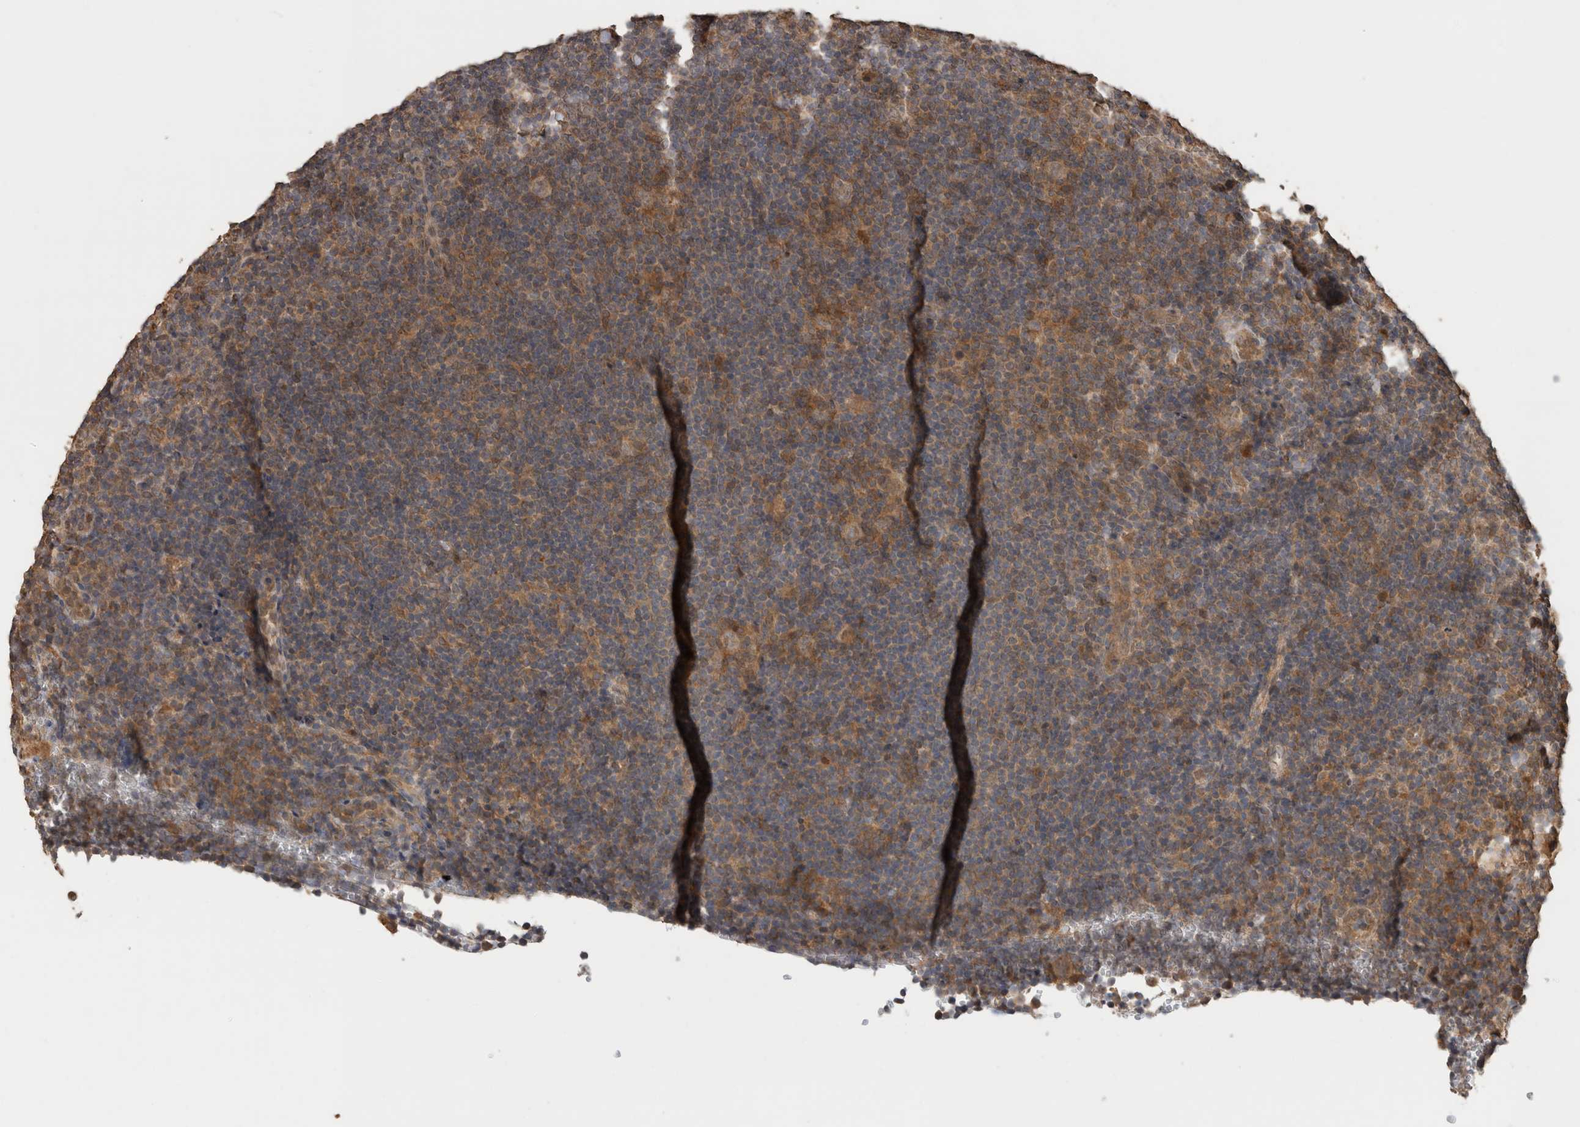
{"staining": {"intensity": "weak", "quantity": ">75%", "location": "cytoplasmic/membranous"}, "tissue": "lymphoma", "cell_type": "Tumor cells", "image_type": "cancer", "snomed": [{"axis": "morphology", "description": "Hodgkin's disease, NOS"}, {"axis": "topography", "description": "Lymph node"}], "caption": "DAB (3,3'-diaminobenzidine) immunohistochemical staining of lymphoma reveals weak cytoplasmic/membranous protein staining in approximately >75% of tumor cells.", "gene": "OTUD7B", "patient": {"sex": "female", "age": 57}}